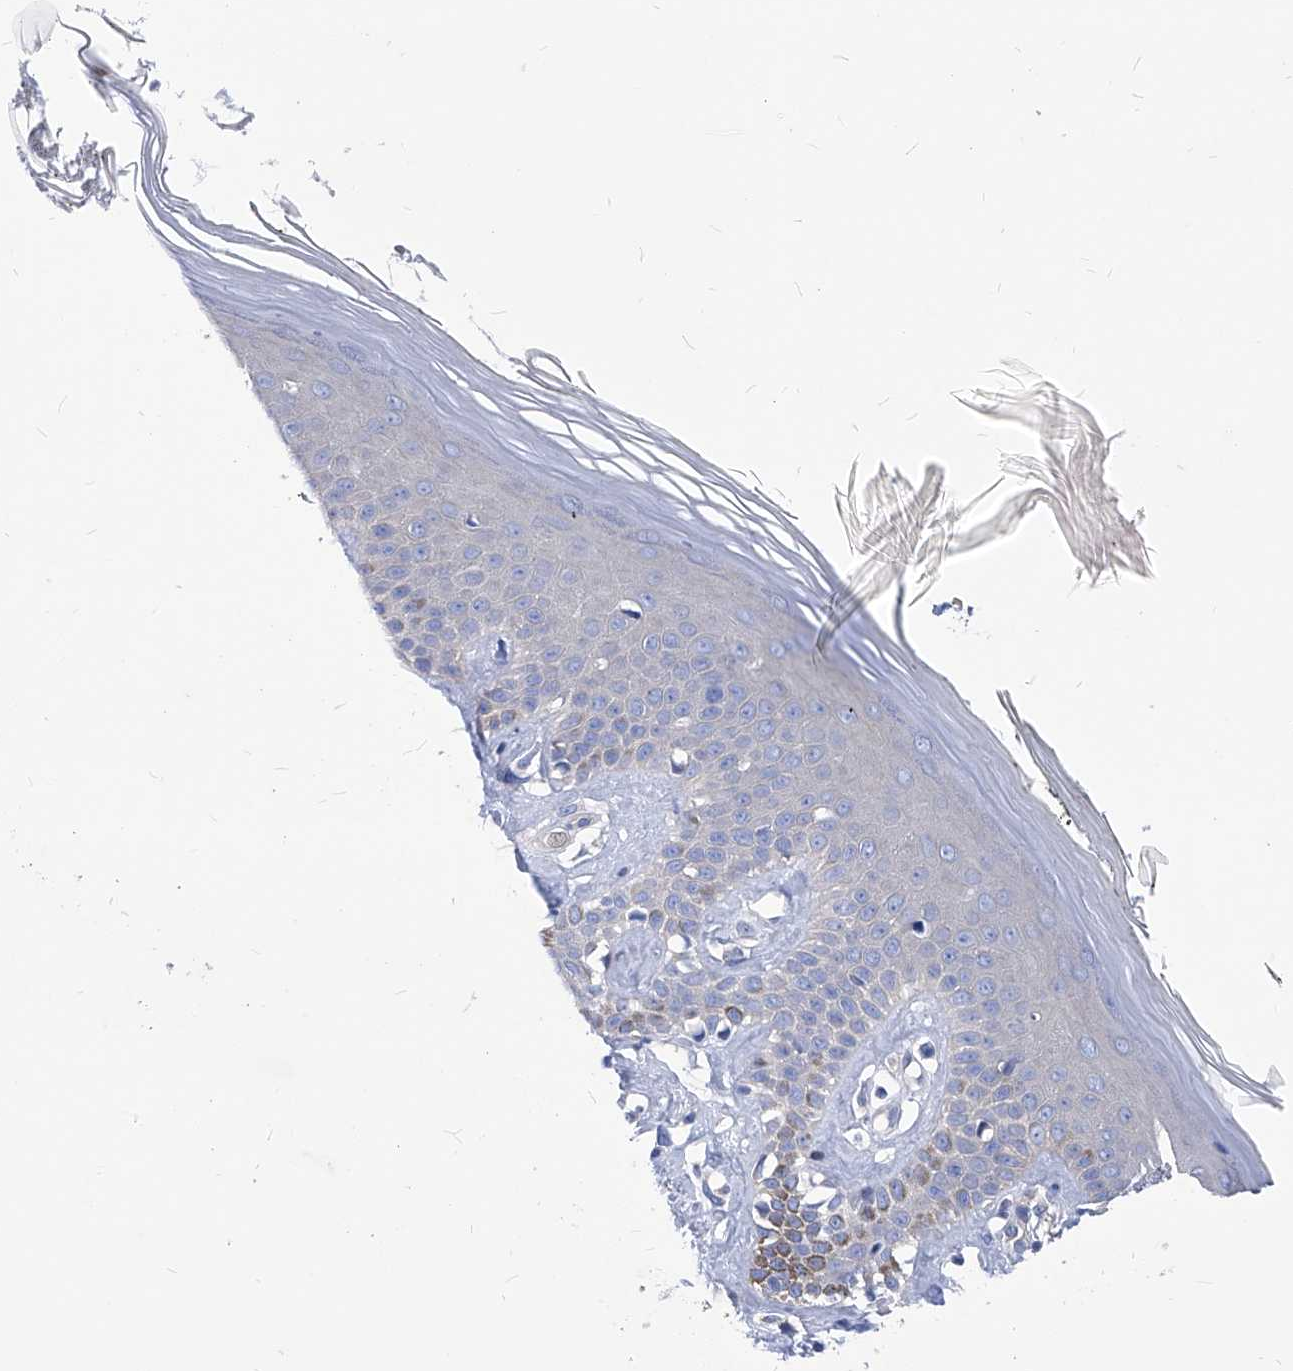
{"staining": {"intensity": "negative", "quantity": "none", "location": "none"}, "tissue": "skin", "cell_type": "Fibroblasts", "image_type": "normal", "snomed": [{"axis": "morphology", "description": "Normal tissue, NOS"}, {"axis": "topography", "description": "Skin"}], "caption": "Immunohistochemistry histopathology image of benign skin: skin stained with DAB shows no significant protein expression in fibroblasts.", "gene": "XPNPEP1", "patient": {"sex": "female", "age": 64}}